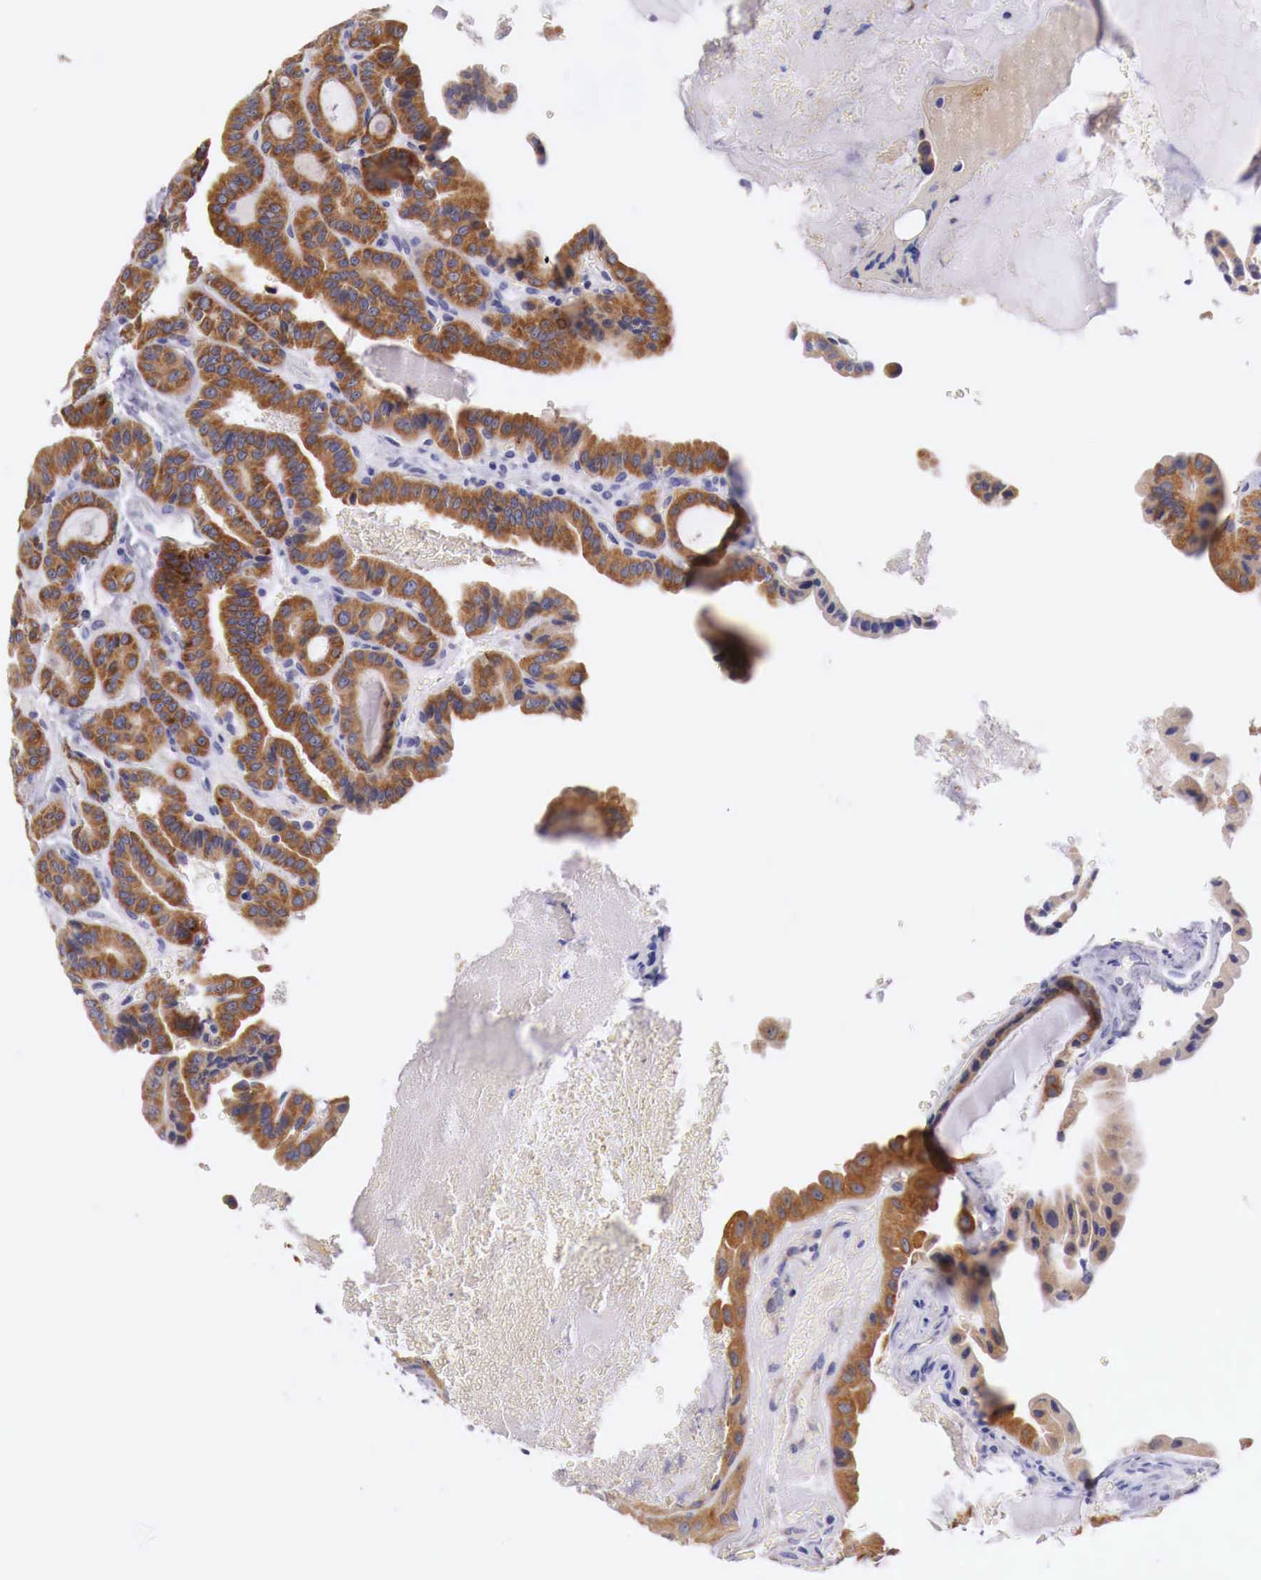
{"staining": {"intensity": "strong", "quantity": ">75%", "location": "cytoplasmic/membranous"}, "tissue": "thyroid cancer", "cell_type": "Tumor cells", "image_type": "cancer", "snomed": [{"axis": "morphology", "description": "Papillary adenocarcinoma, NOS"}, {"axis": "topography", "description": "Thyroid gland"}], "caption": "Immunohistochemical staining of papillary adenocarcinoma (thyroid) displays high levels of strong cytoplasmic/membranous expression in about >75% of tumor cells.", "gene": "NREP", "patient": {"sex": "male", "age": 87}}